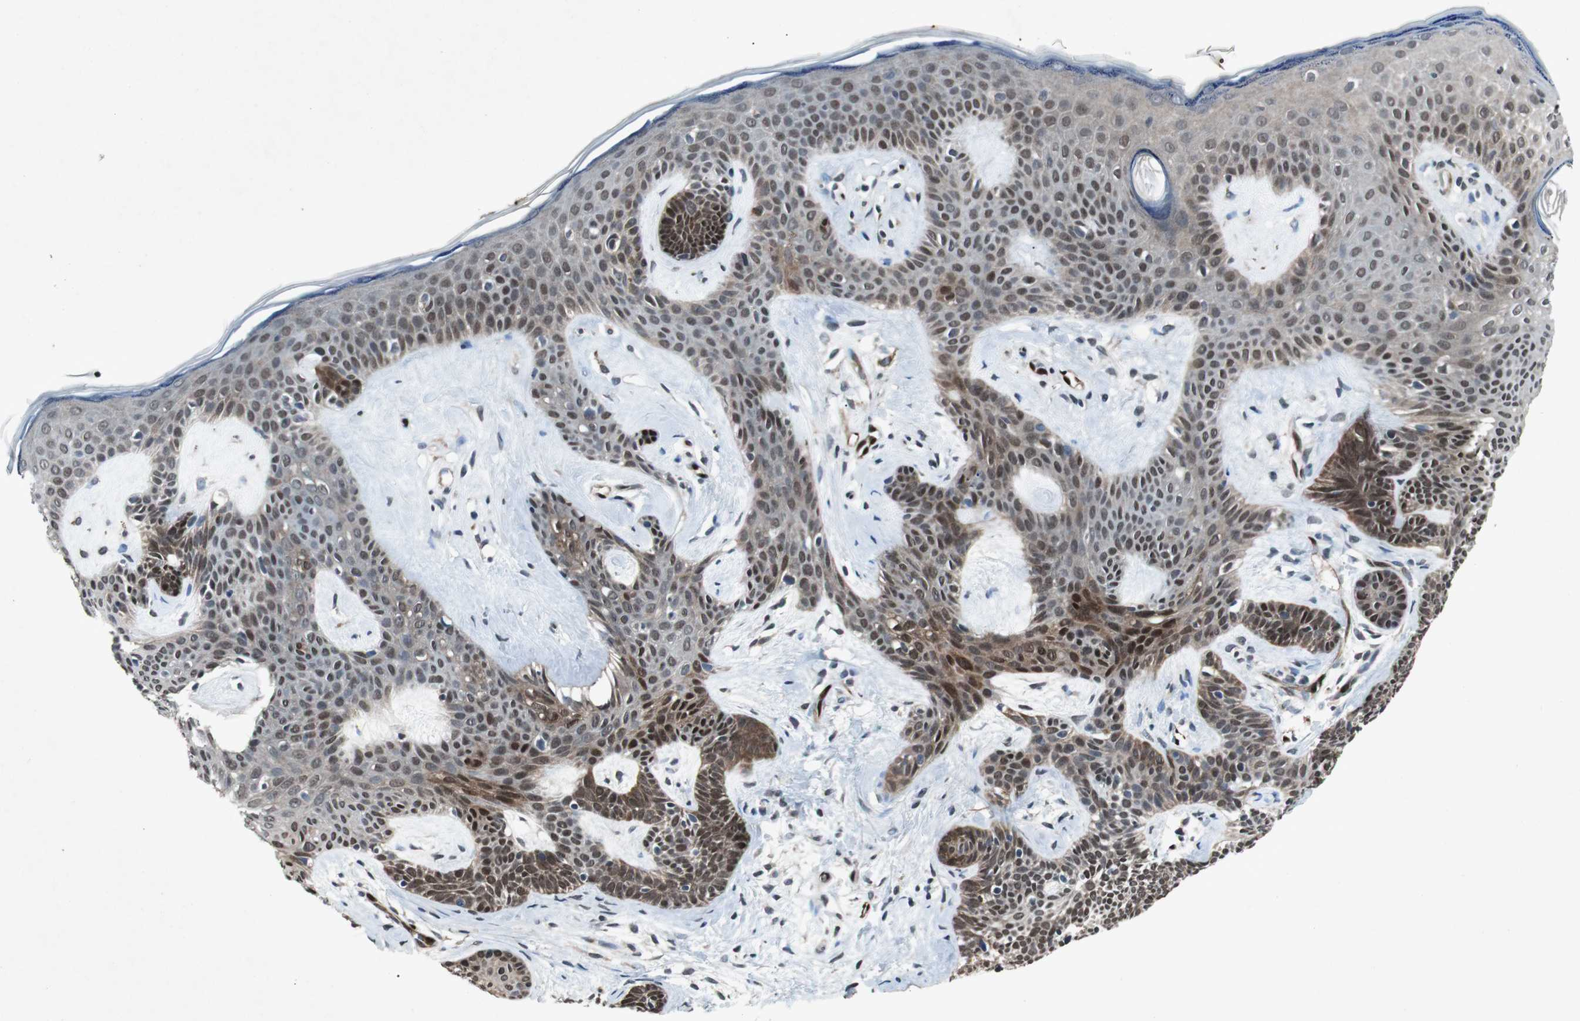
{"staining": {"intensity": "moderate", "quantity": "25%-75%", "location": "cytoplasmic/membranous"}, "tissue": "skin cancer", "cell_type": "Tumor cells", "image_type": "cancer", "snomed": [{"axis": "morphology", "description": "Developmental malformation"}, {"axis": "morphology", "description": "Basal cell carcinoma"}, {"axis": "topography", "description": "Skin"}], "caption": "The photomicrograph shows immunohistochemical staining of skin cancer. There is moderate cytoplasmic/membranous staining is appreciated in about 25%-75% of tumor cells. The staining was performed using DAB (3,3'-diaminobenzidine), with brown indicating positive protein expression. Nuclei are stained blue with hematoxylin.", "gene": "SMAD1", "patient": {"sex": "female", "age": 62}}